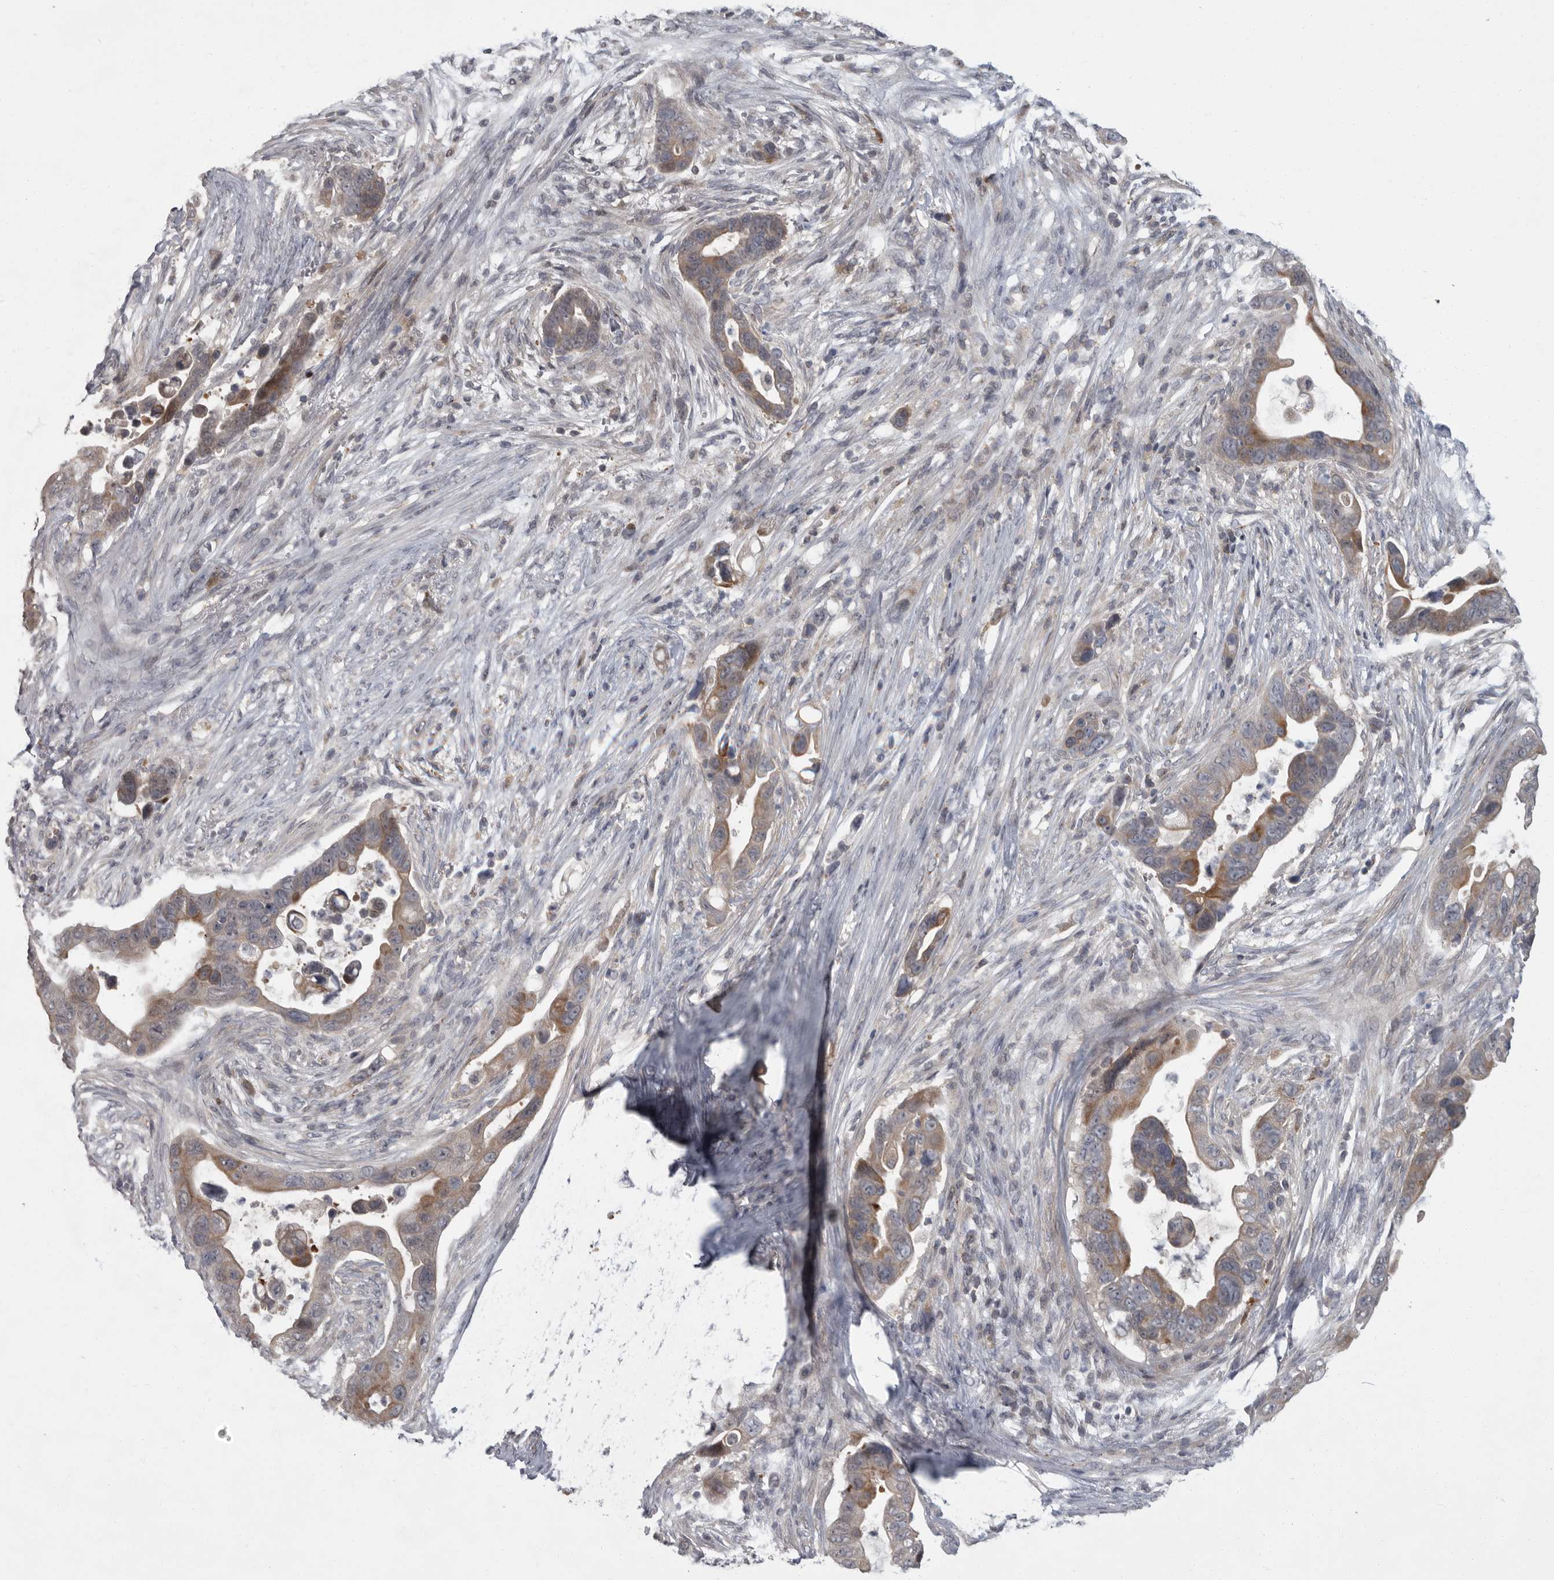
{"staining": {"intensity": "weak", "quantity": "<25%", "location": "cytoplasmic/membranous"}, "tissue": "pancreatic cancer", "cell_type": "Tumor cells", "image_type": "cancer", "snomed": [{"axis": "morphology", "description": "Adenocarcinoma, NOS"}, {"axis": "topography", "description": "Pancreas"}], "caption": "Pancreatic cancer was stained to show a protein in brown. There is no significant expression in tumor cells. (DAB IHC with hematoxylin counter stain).", "gene": "PDE7A", "patient": {"sex": "female", "age": 72}}